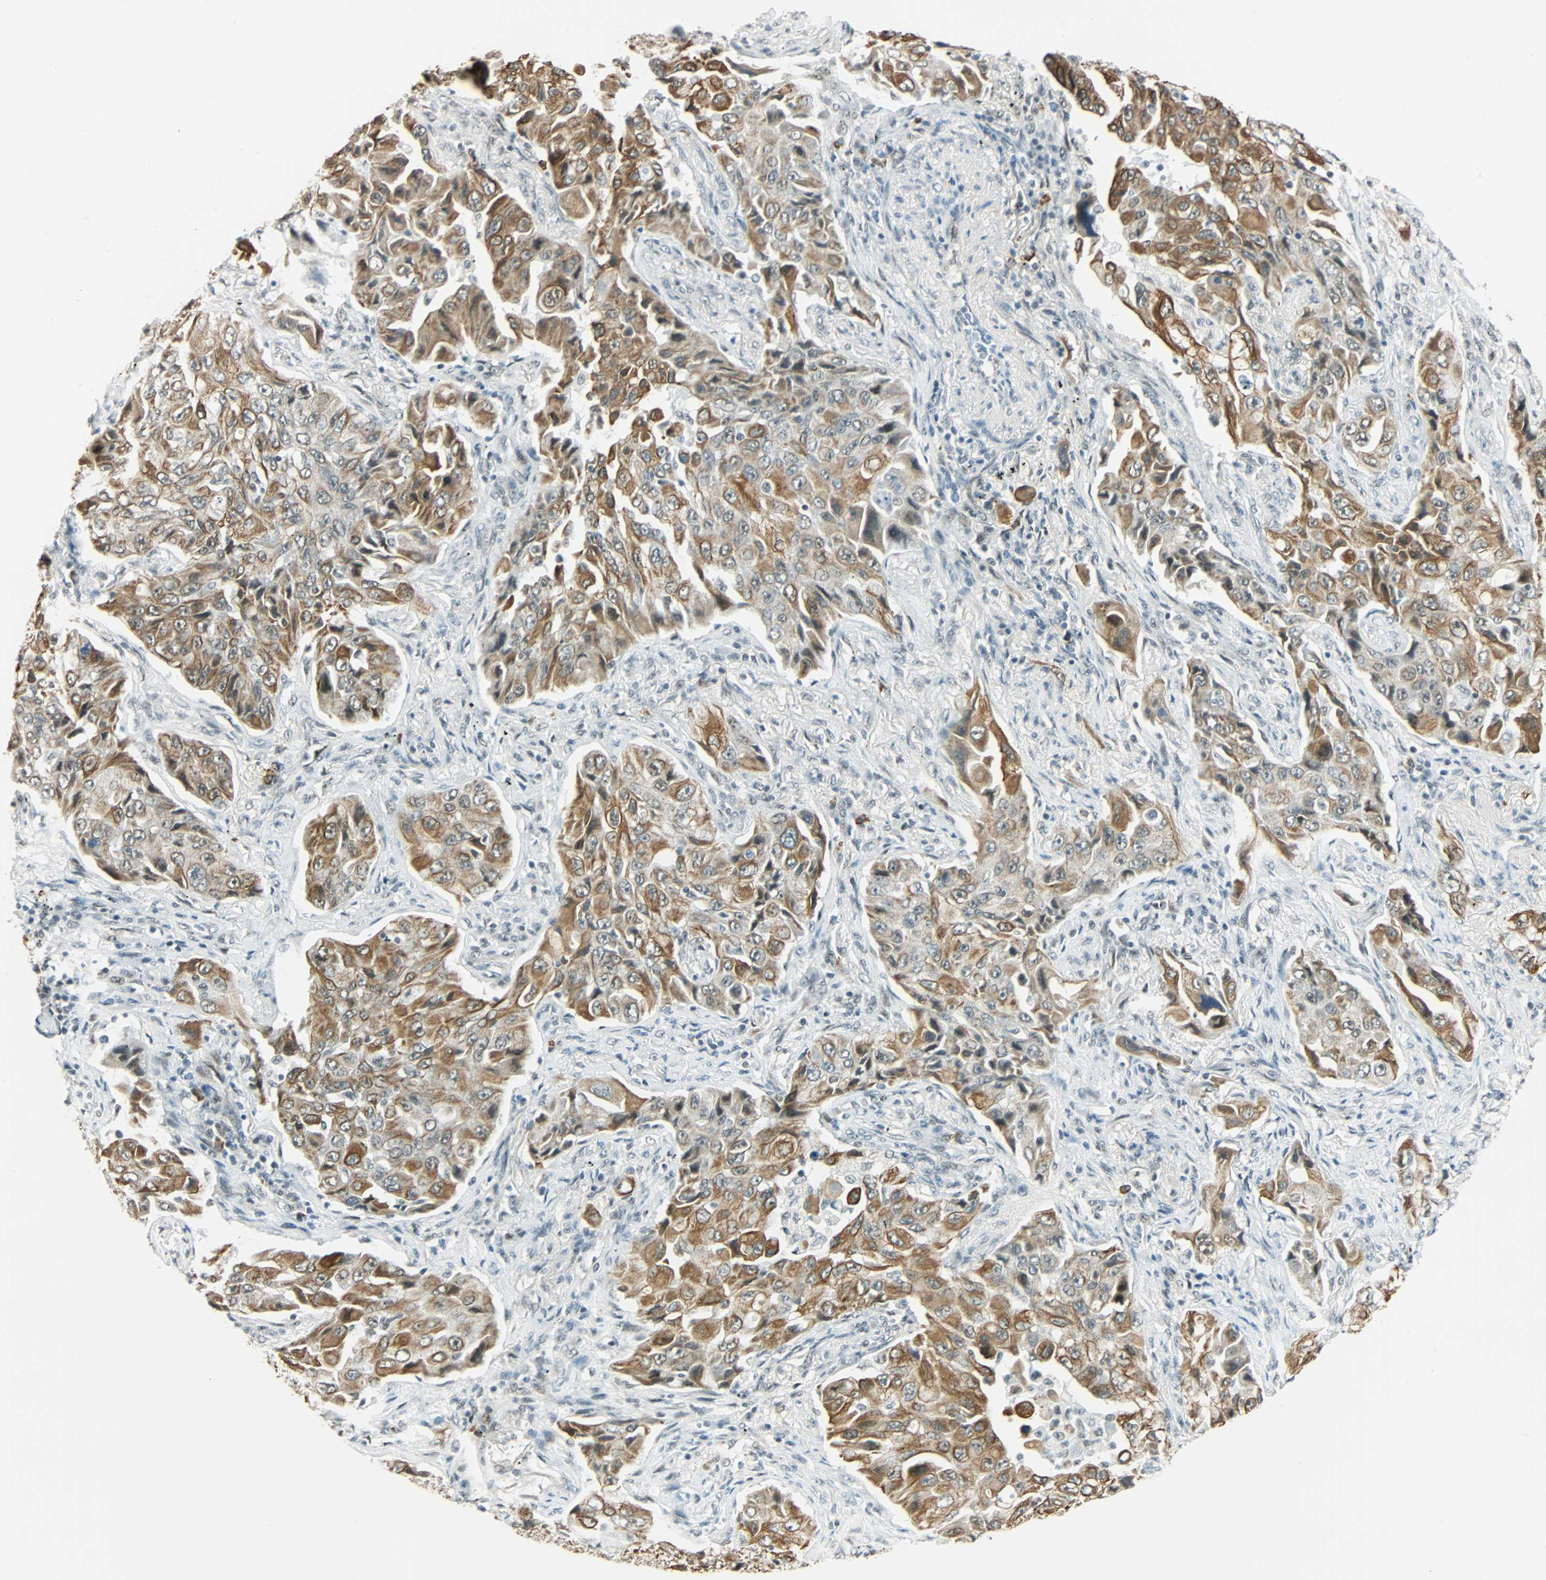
{"staining": {"intensity": "strong", "quantity": "25%-75%", "location": "cytoplasmic/membranous"}, "tissue": "lung cancer", "cell_type": "Tumor cells", "image_type": "cancer", "snomed": [{"axis": "morphology", "description": "Adenocarcinoma, NOS"}, {"axis": "topography", "description": "Lung"}], "caption": "Human lung cancer stained for a protein (brown) exhibits strong cytoplasmic/membranous positive positivity in about 25%-75% of tumor cells.", "gene": "NELFE", "patient": {"sex": "female", "age": 65}}